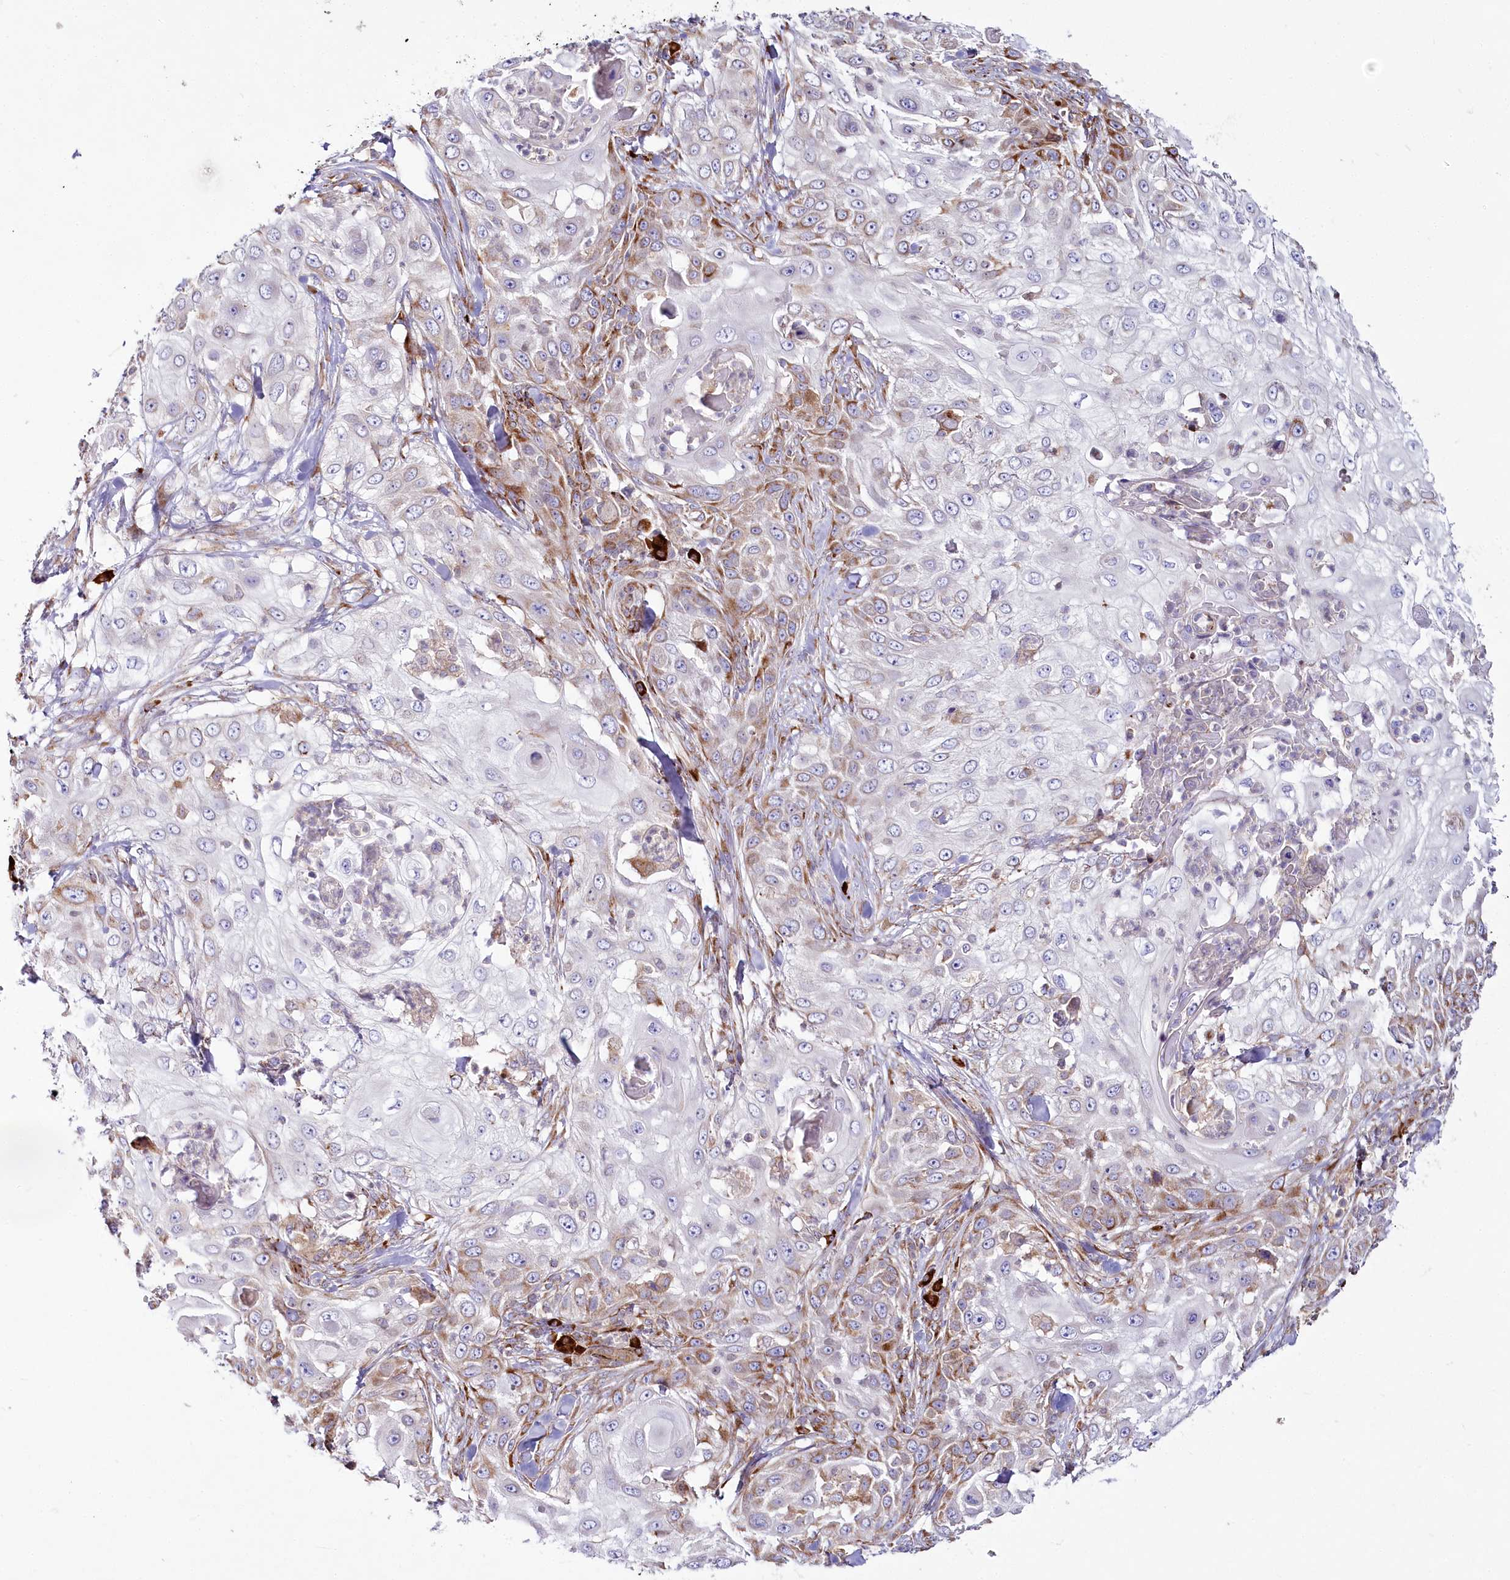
{"staining": {"intensity": "moderate", "quantity": "<25%", "location": "cytoplasmic/membranous"}, "tissue": "skin cancer", "cell_type": "Tumor cells", "image_type": "cancer", "snomed": [{"axis": "morphology", "description": "Squamous cell carcinoma, NOS"}, {"axis": "topography", "description": "Skin"}], "caption": "The image displays staining of squamous cell carcinoma (skin), revealing moderate cytoplasmic/membranous protein expression (brown color) within tumor cells.", "gene": "POGLUT1", "patient": {"sex": "female", "age": 44}}